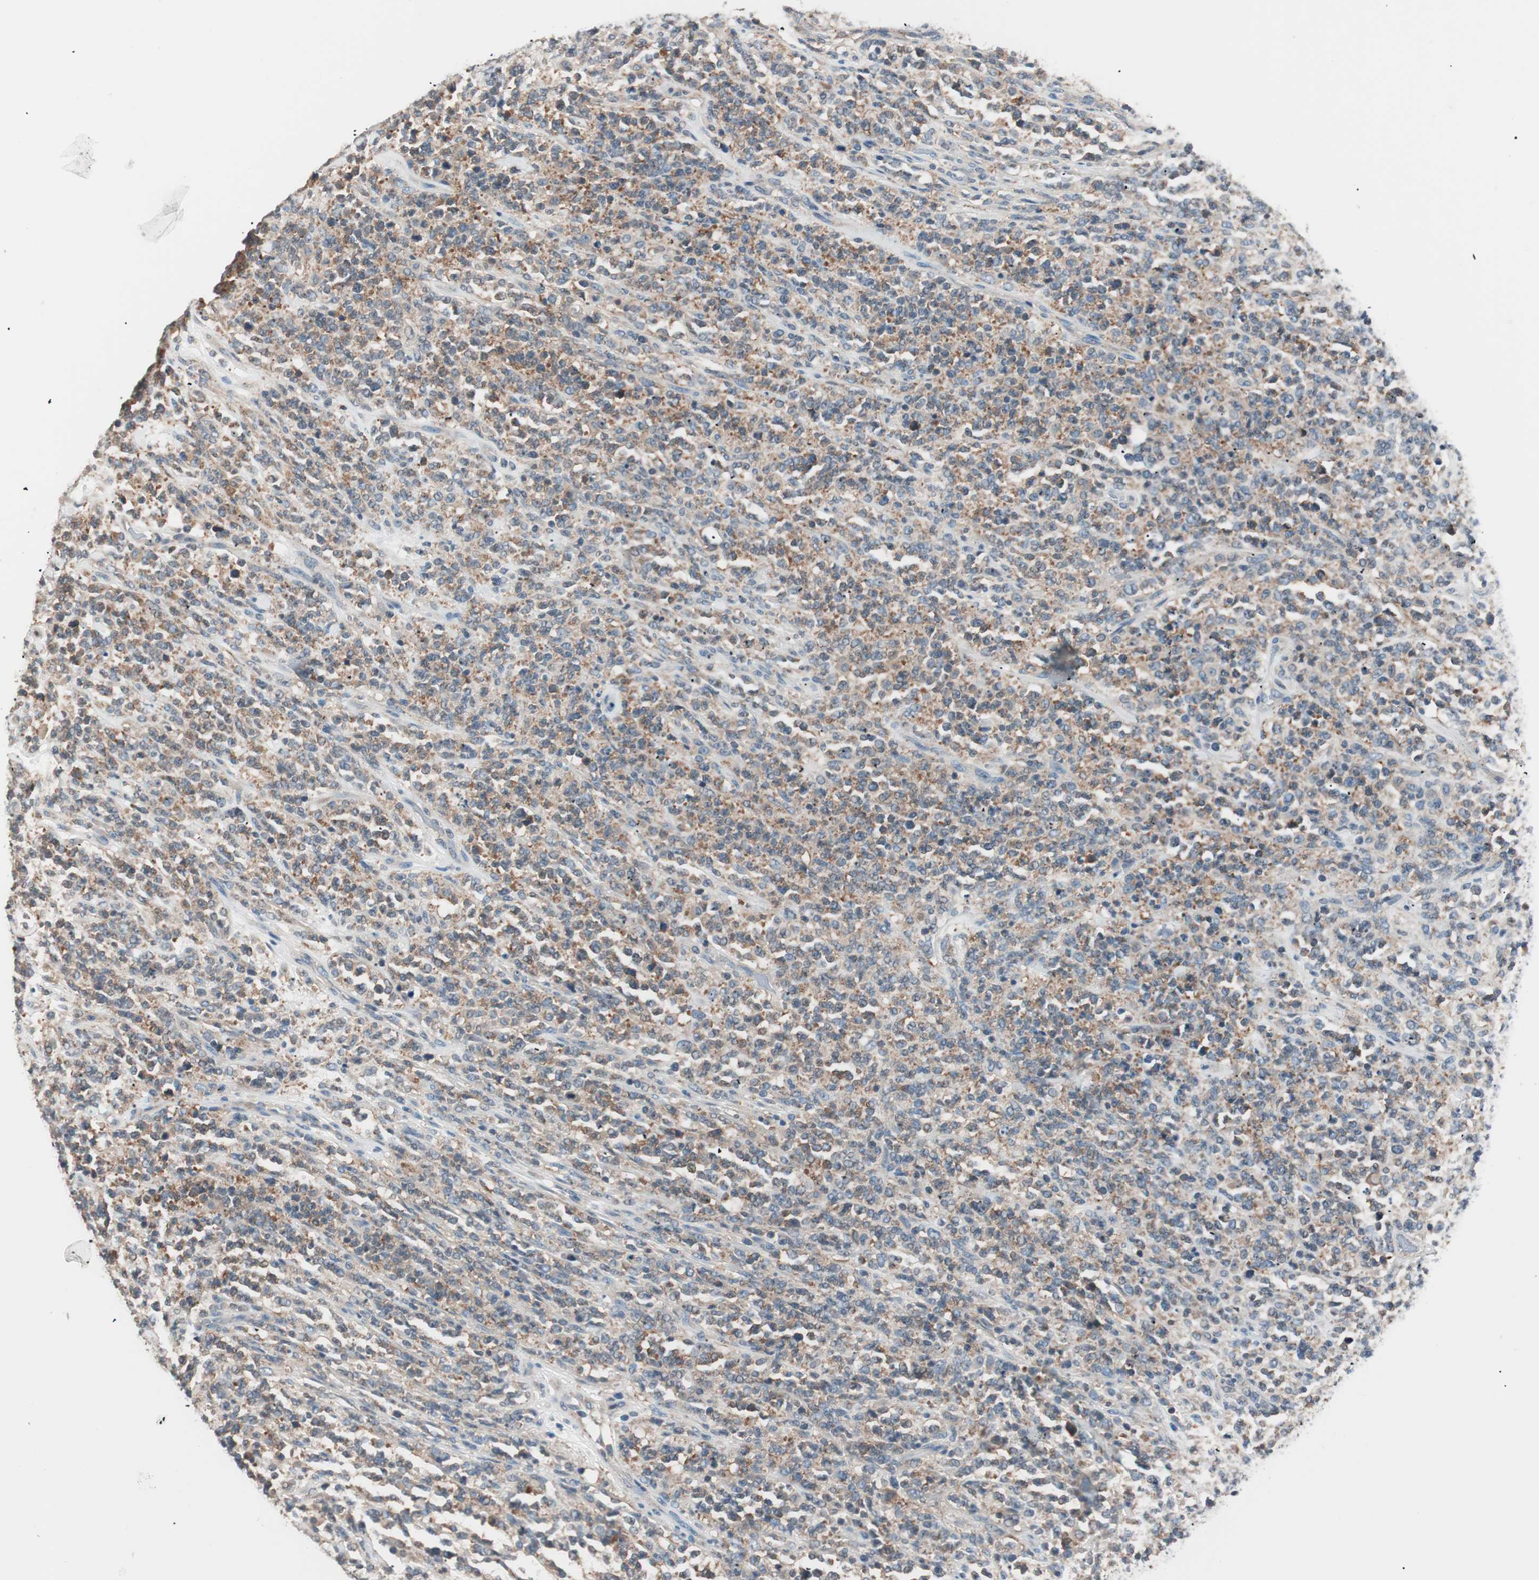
{"staining": {"intensity": "moderate", "quantity": "25%-75%", "location": "cytoplasmic/membranous"}, "tissue": "lymphoma", "cell_type": "Tumor cells", "image_type": "cancer", "snomed": [{"axis": "morphology", "description": "Malignant lymphoma, non-Hodgkin's type, High grade"}, {"axis": "topography", "description": "Soft tissue"}], "caption": "There is medium levels of moderate cytoplasmic/membranous staining in tumor cells of malignant lymphoma, non-Hodgkin's type (high-grade), as demonstrated by immunohistochemical staining (brown color).", "gene": "RAD54B", "patient": {"sex": "male", "age": 18}}